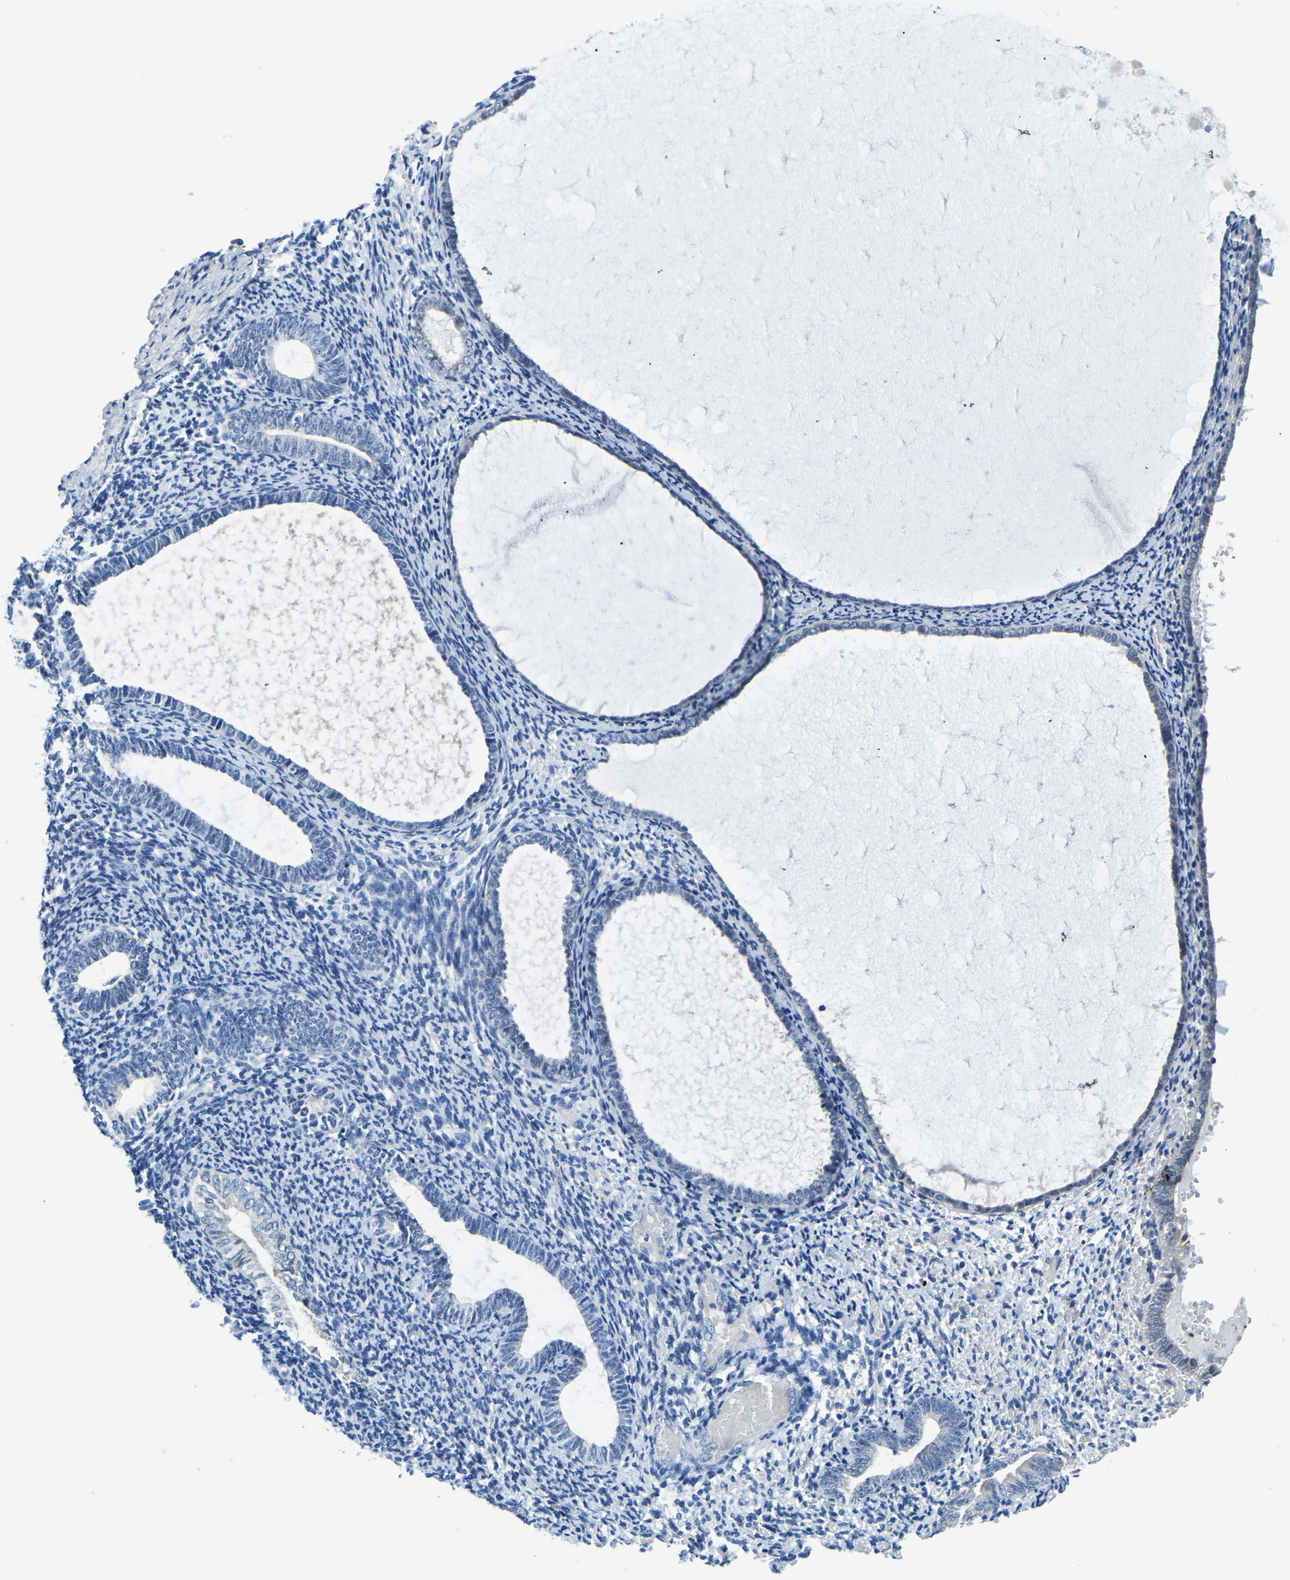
{"staining": {"intensity": "negative", "quantity": "none", "location": "none"}, "tissue": "endometrium", "cell_type": "Cells in endometrial stroma", "image_type": "normal", "snomed": [{"axis": "morphology", "description": "Normal tissue, NOS"}, {"axis": "topography", "description": "Endometrium"}], "caption": "DAB immunohistochemical staining of unremarkable human endometrium exhibits no significant staining in cells in endometrial stroma.", "gene": "LIAS", "patient": {"sex": "female", "age": 66}}